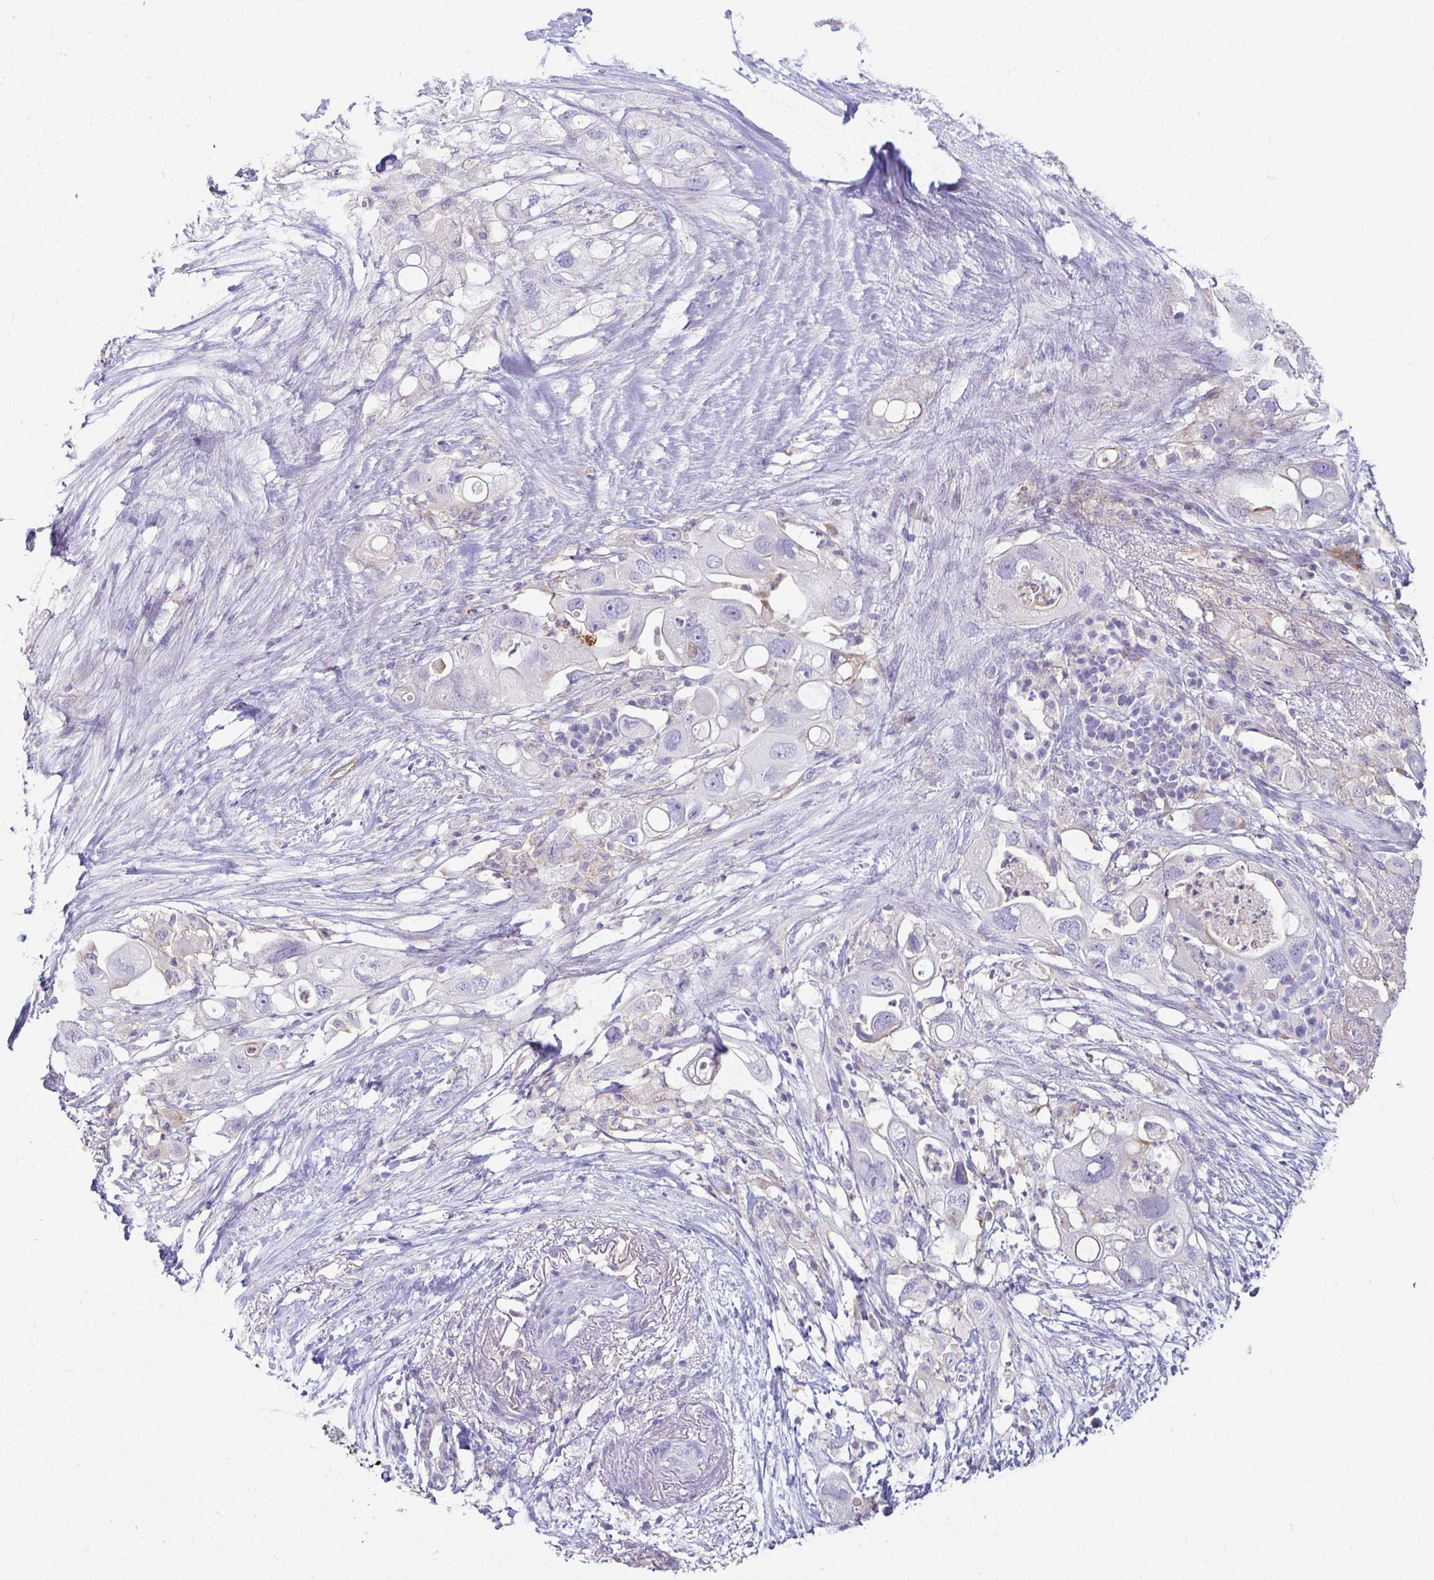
{"staining": {"intensity": "negative", "quantity": "none", "location": "none"}, "tissue": "pancreatic cancer", "cell_type": "Tumor cells", "image_type": "cancer", "snomed": [{"axis": "morphology", "description": "Adenocarcinoma, NOS"}, {"axis": "topography", "description": "Pancreas"}], "caption": "This is an immunohistochemistry (IHC) micrograph of adenocarcinoma (pancreatic). There is no staining in tumor cells.", "gene": "SIRPA", "patient": {"sex": "female", "age": 72}}